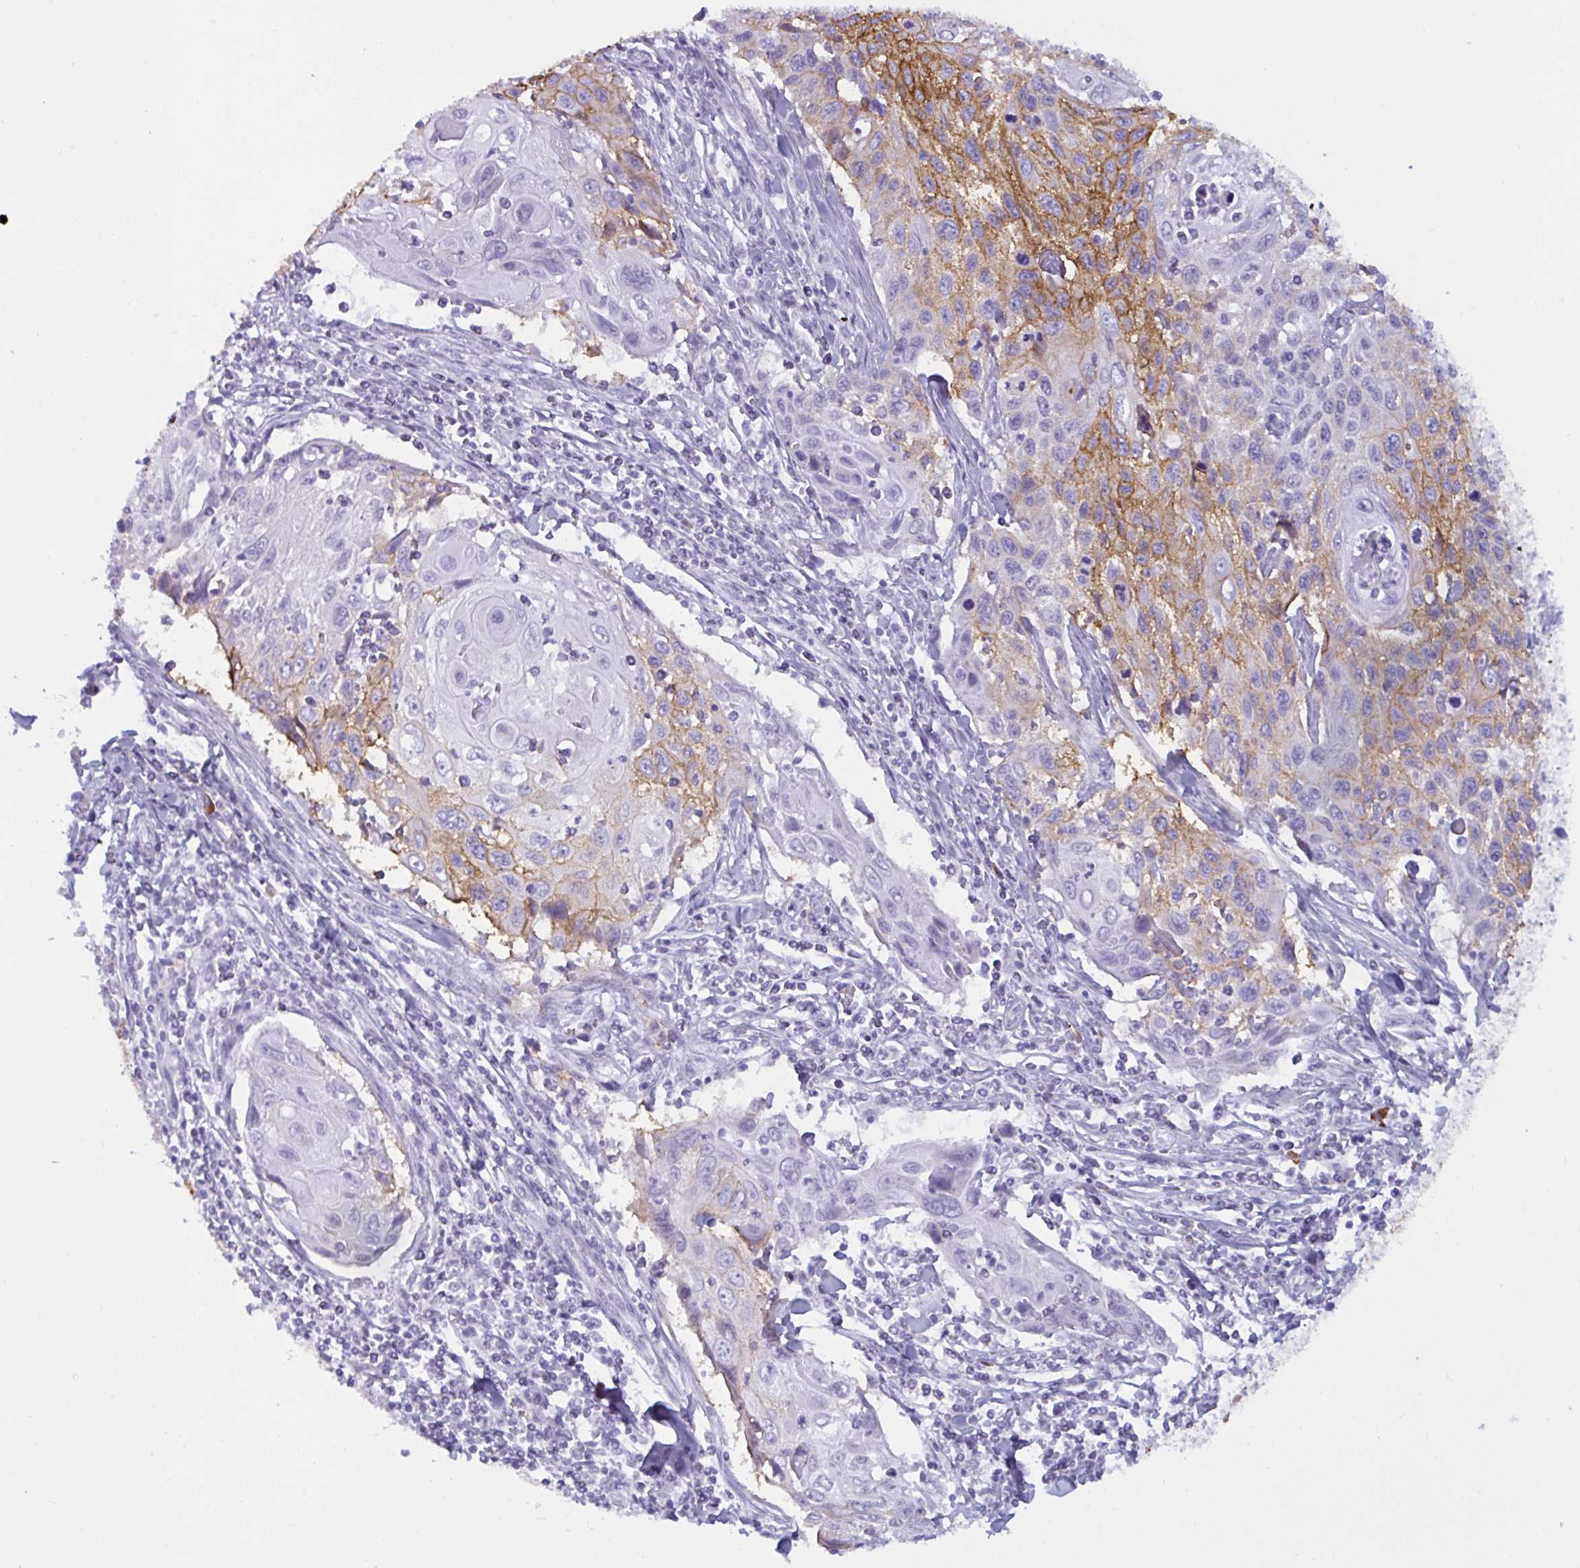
{"staining": {"intensity": "strong", "quantity": "<25%", "location": "cytoplasmic/membranous"}, "tissue": "cervical cancer", "cell_type": "Tumor cells", "image_type": "cancer", "snomed": [{"axis": "morphology", "description": "Squamous cell carcinoma, NOS"}, {"axis": "topography", "description": "Cervix"}], "caption": "This micrograph demonstrates cervical cancer stained with immunohistochemistry (IHC) to label a protein in brown. The cytoplasmic/membranous of tumor cells show strong positivity for the protein. Nuclei are counter-stained blue.", "gene": "SLC2A1", "patient": {"sex": "female", "age": 70}}